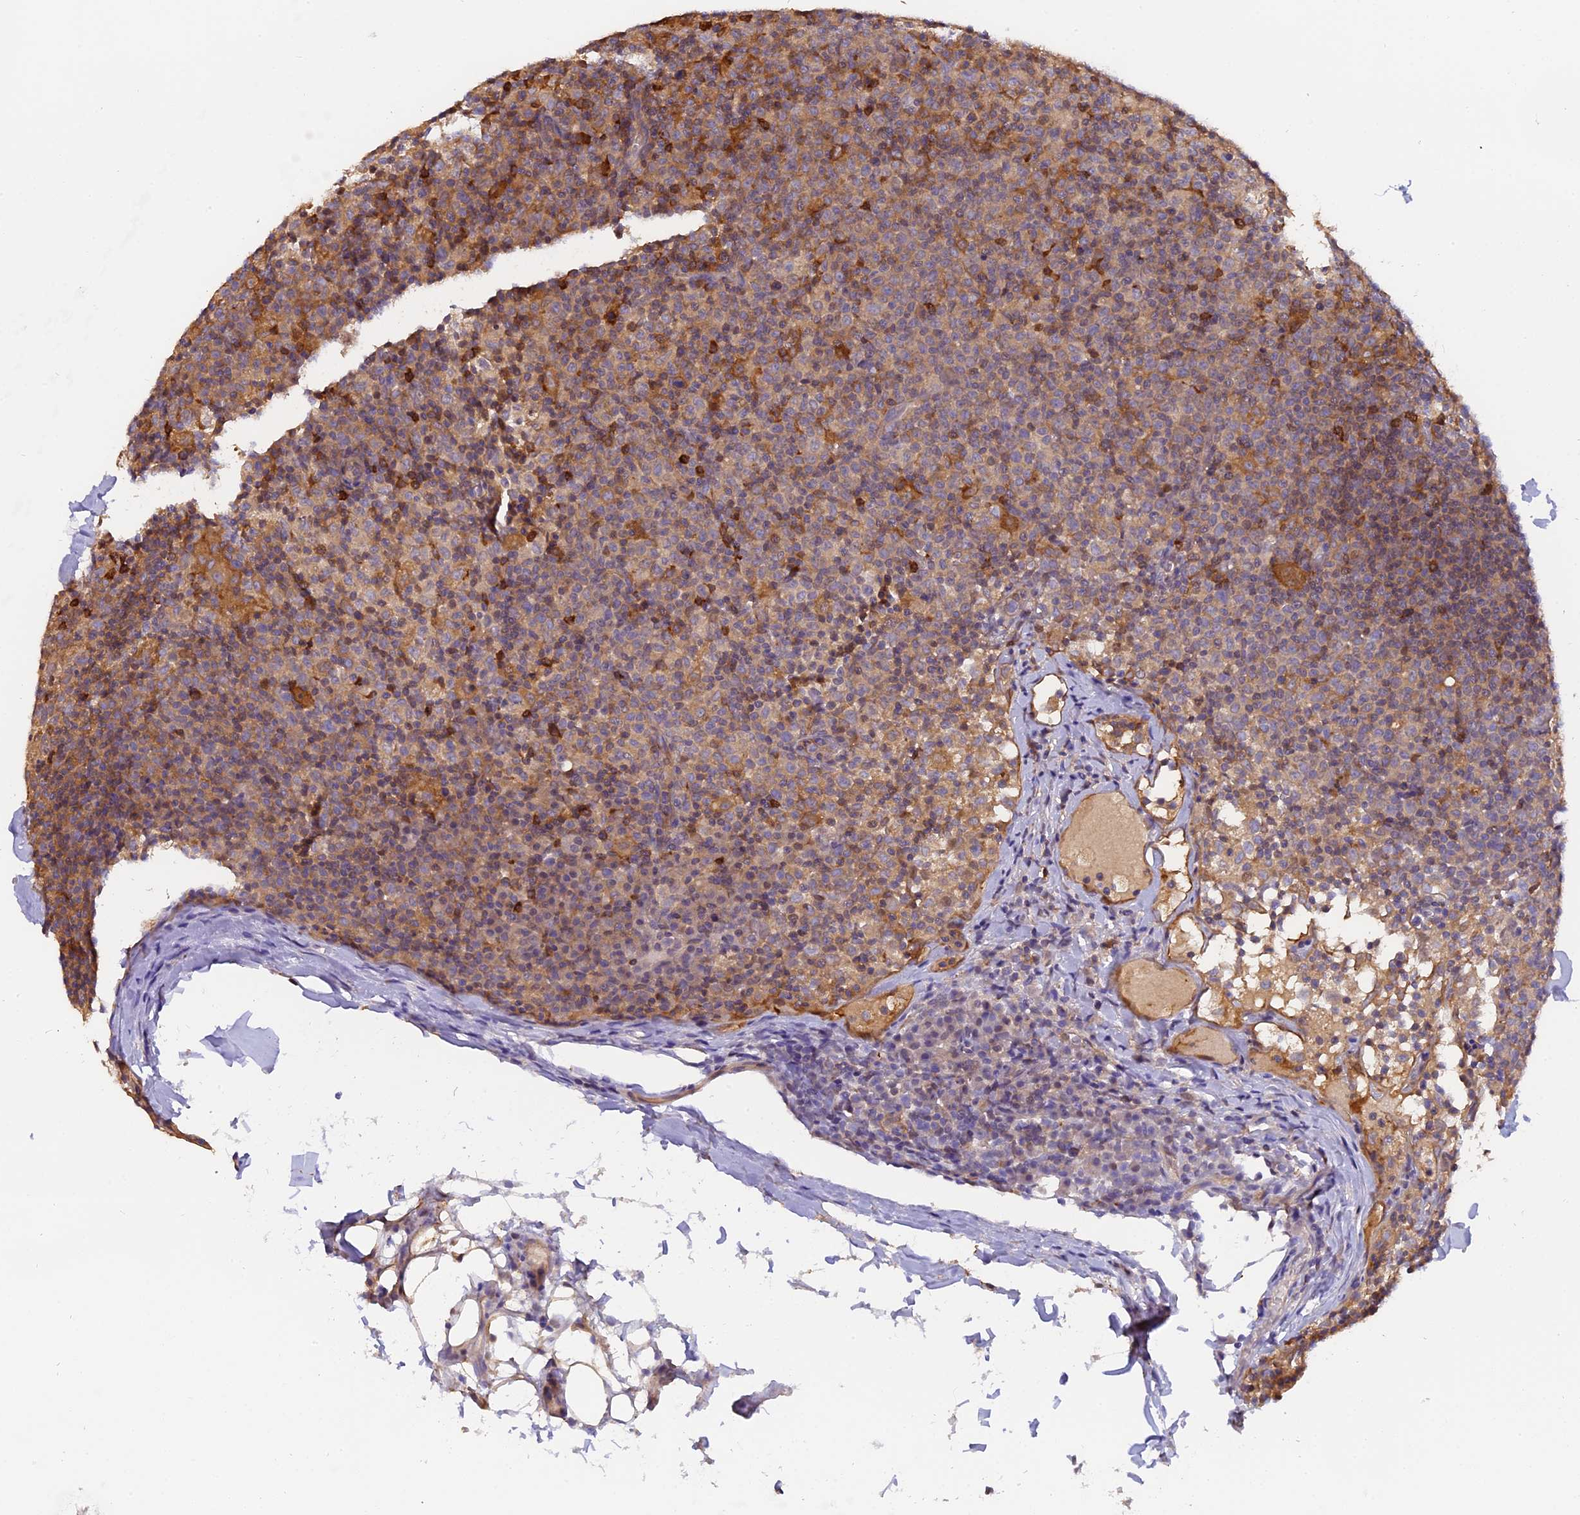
{"staining": {"intensity": "moderate", "quantity": "<25%", "location": "cytoplasmic/membranous"}, "tissue": "lymph node", "cell_type": "Germinal center cells", "image_type": "normal", "snomed": [{"axis": "morphology", "description": "Normal tissue, NOS"}, {"axis": "morphology", "description": "Inflammation, NOS"}, {"axis": "topography", "description": "Lymph node"}], "caption": "The histopathology image exhibits immunohistochemical staining of unremarkable lymph node. There is moderate cytoplasmic/membranous positivity is identified in about <25% of germinal center cells. Nuclei are stained in blue.", "gene": "FAM118B", "patient": {"sex": "male", "age": 55}}